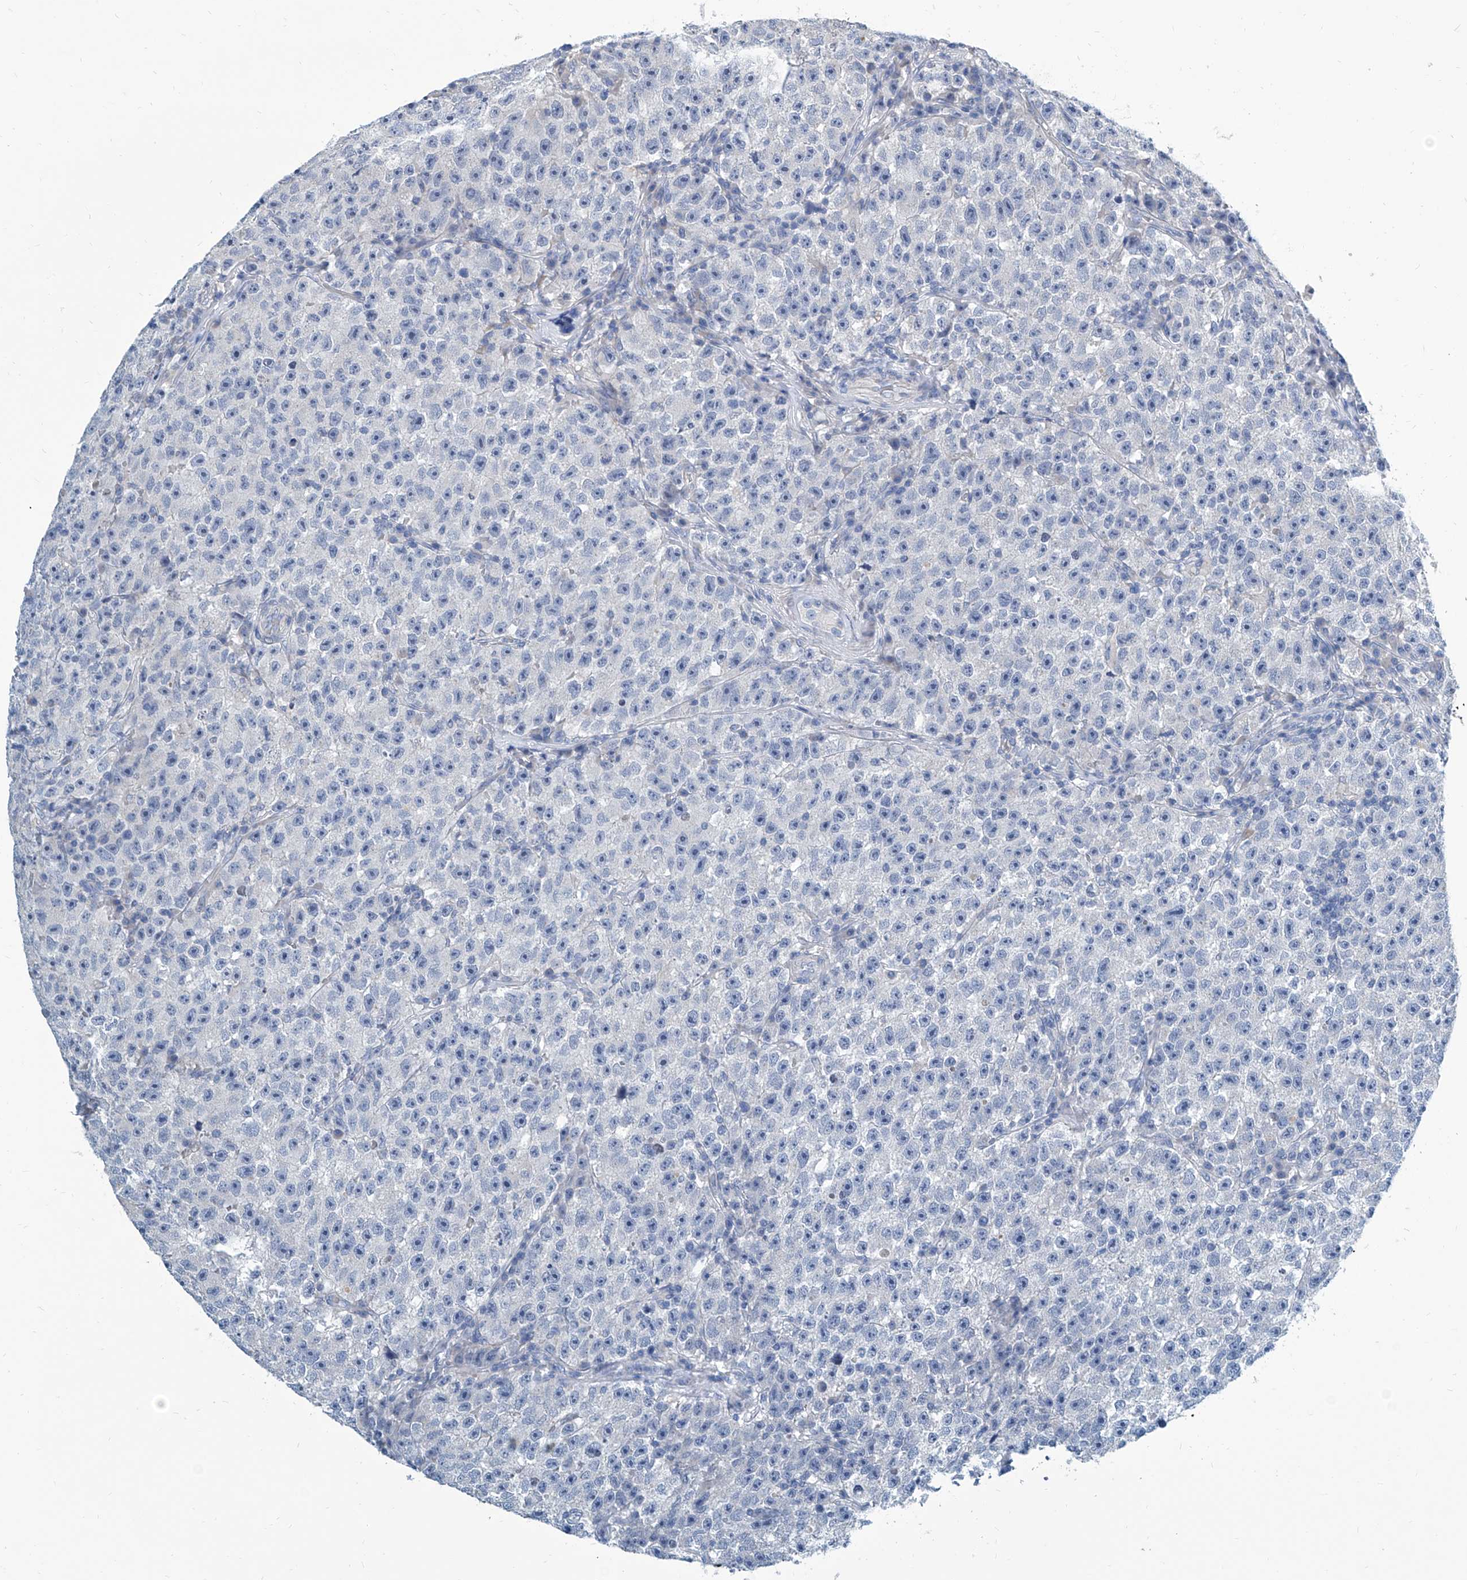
{"staining": {"intensity": "negative", "quantity": "none", "location": "none"}, "tissue": "testis cancer", "cell_type": "Tumor cells", "image_type": "cancer", "snomed": [{"axis": "morphology", "description": "Seminoma, NOS"}, {"axis": "topography", "description": "Testis"}], "caption": "Tumor cells show no significant positivity in testis cancer. (Immunohistochemistry, brightfield microscopy, high magnification).", "gene": "ZNF519", "patient": {"sex": "male", "age": 22}}